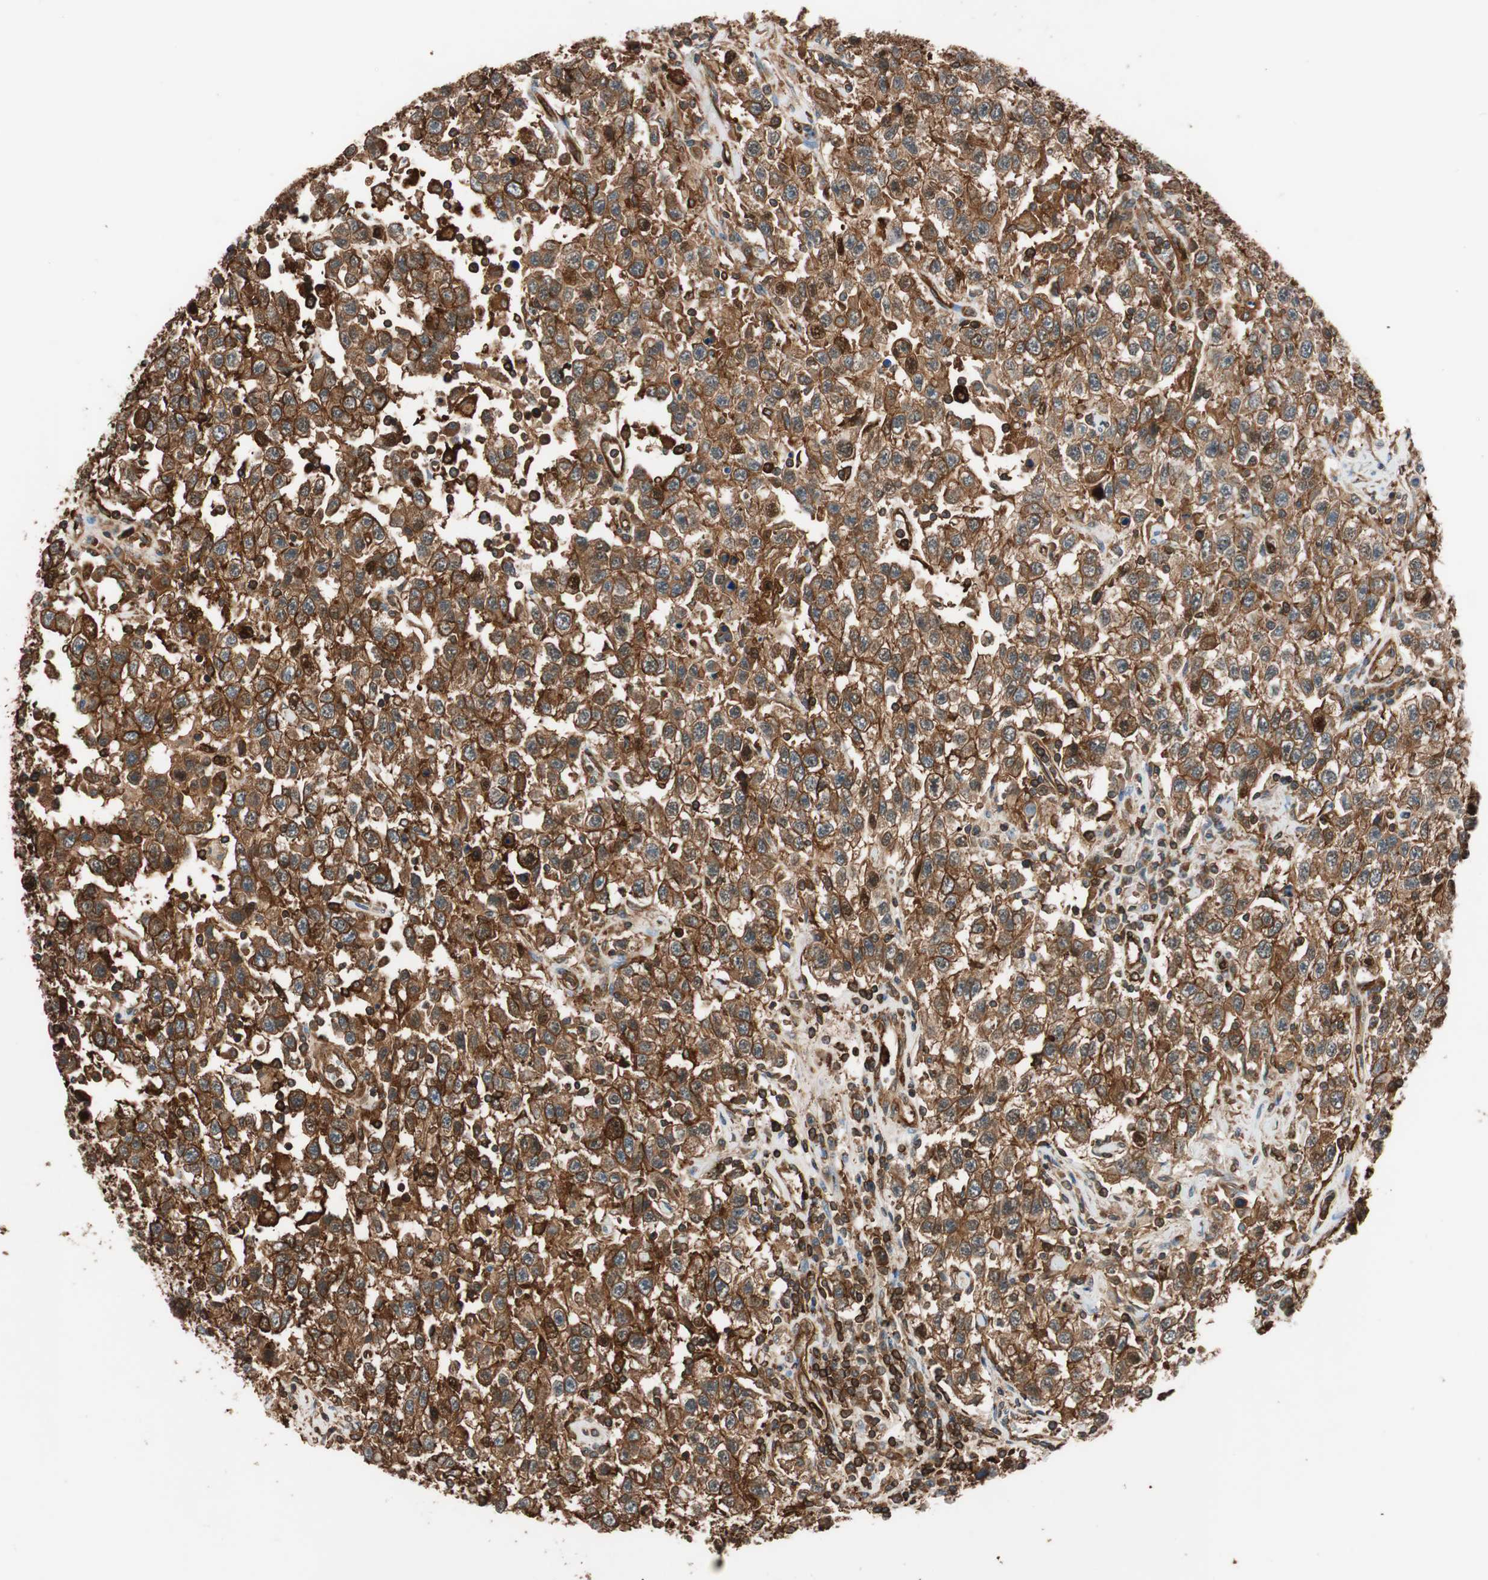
{"staining": {"intensity": "strong", "quantity": ">75%", "location": "cytoplasmic/membranous"}, "tissue": "testis cancer", "cell_type": "Tumor cells", "image_type": "cancer", "snomed": [{"axis": "morphology", "description": "Seminoma, NOS"}, {"axis": "topography", "description": "Testis"}], "caption": "Protein expression analysis of seminoma (testis) shows strong cytoplasmic/membranous positivity in approximately >75% of tumor cells.", "gene": "VASP", "patient": {"sex": "male", "age": 41}}